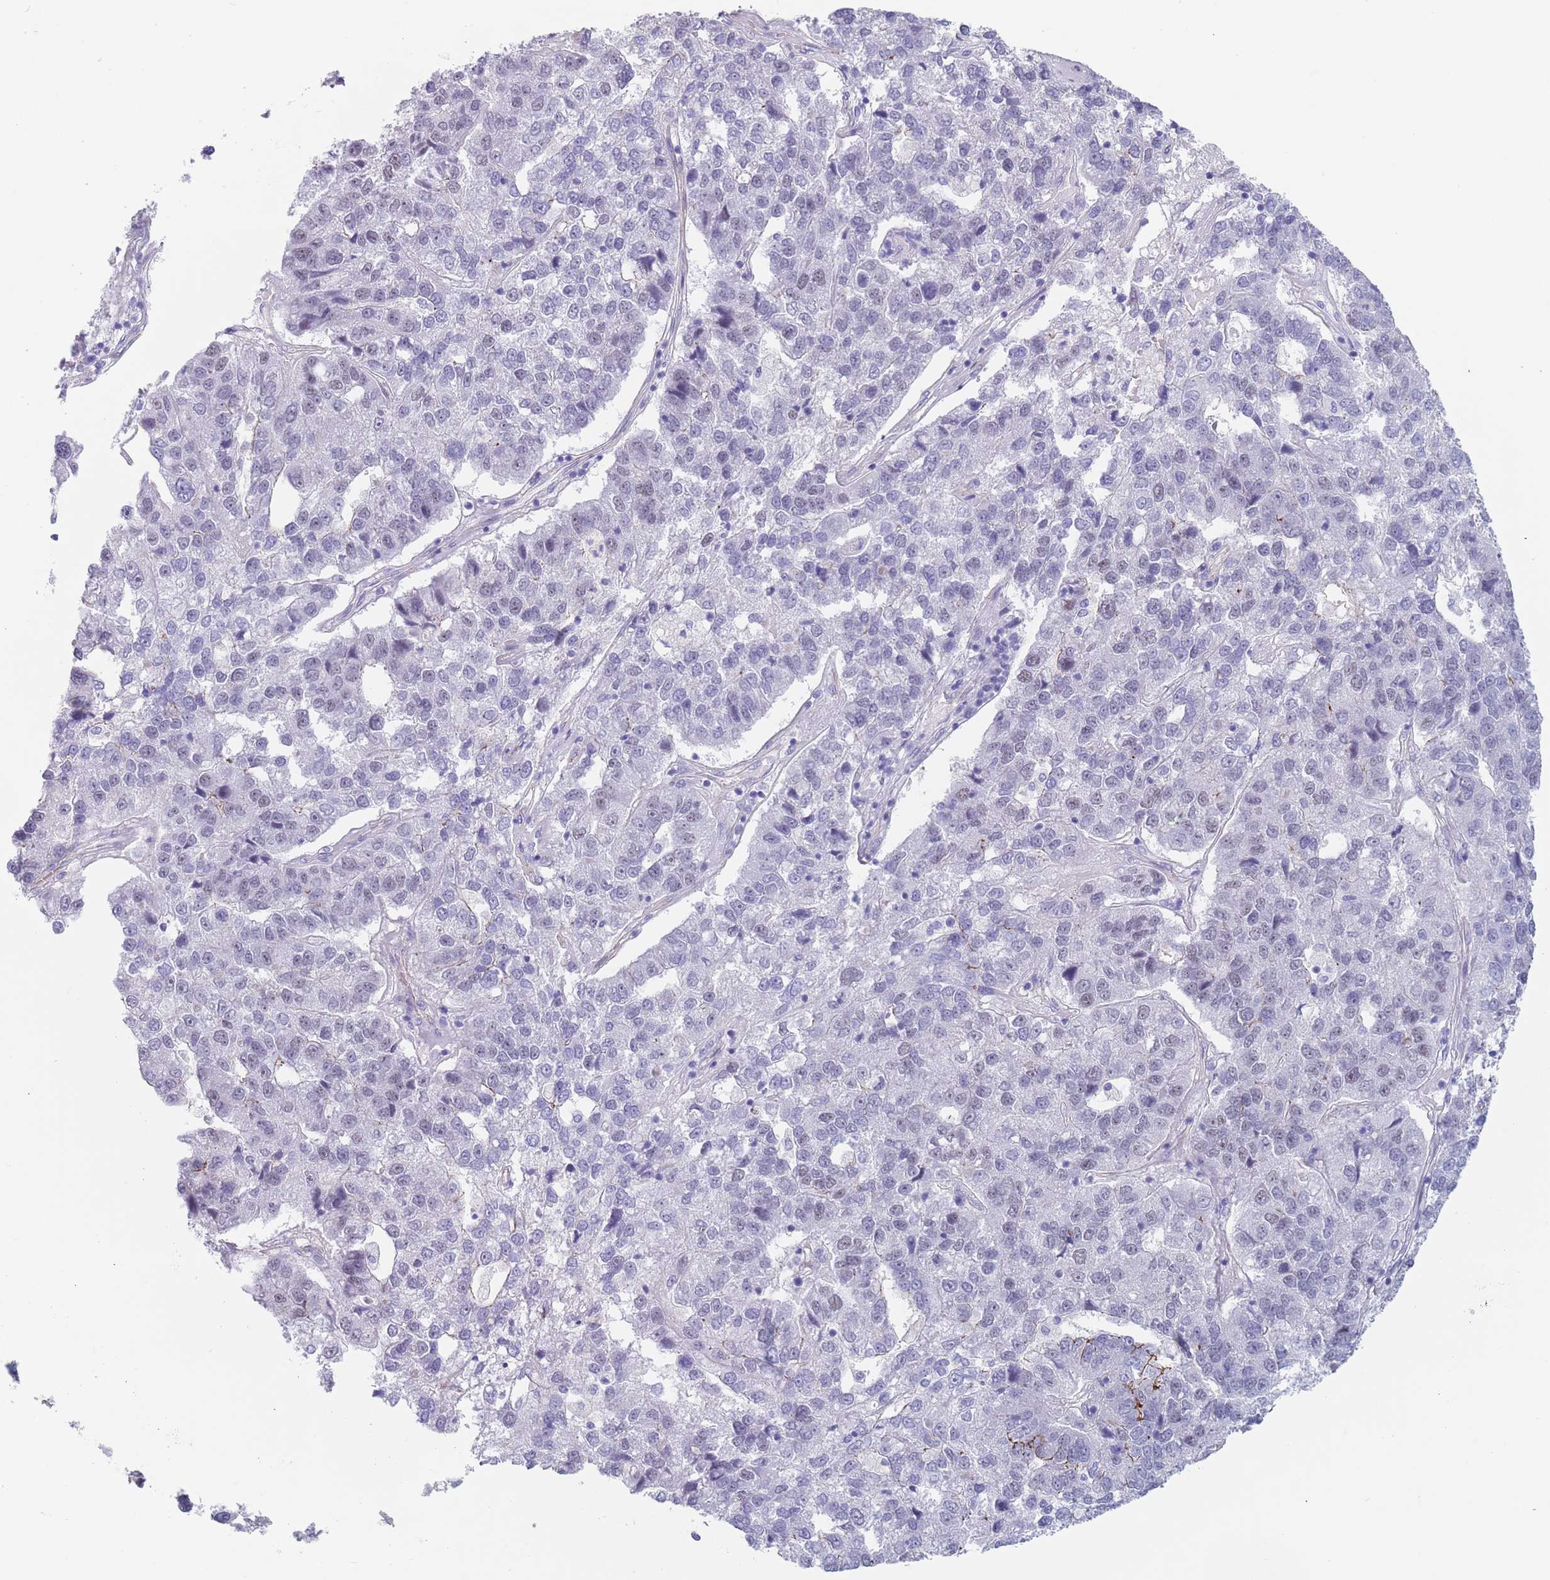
{"staining": {"intensity": "negative", "quantity": "none", "location": "none"}, "tissue": "pancreatic cancer", "cell_type": "Tumor cells", "image_type": "cancer", "snomed": [{"axis": "morphology", "description": "Adenocarcinoma, NOS"}, {"axis": "topography", "description": "Pancreas"}], "caption": "Pancreatic cancer stained for a protein using IHC demonstrates no staining tumor cells.", "gene": "OR5A2", "patient": {"sex": "female", "age": 61}}